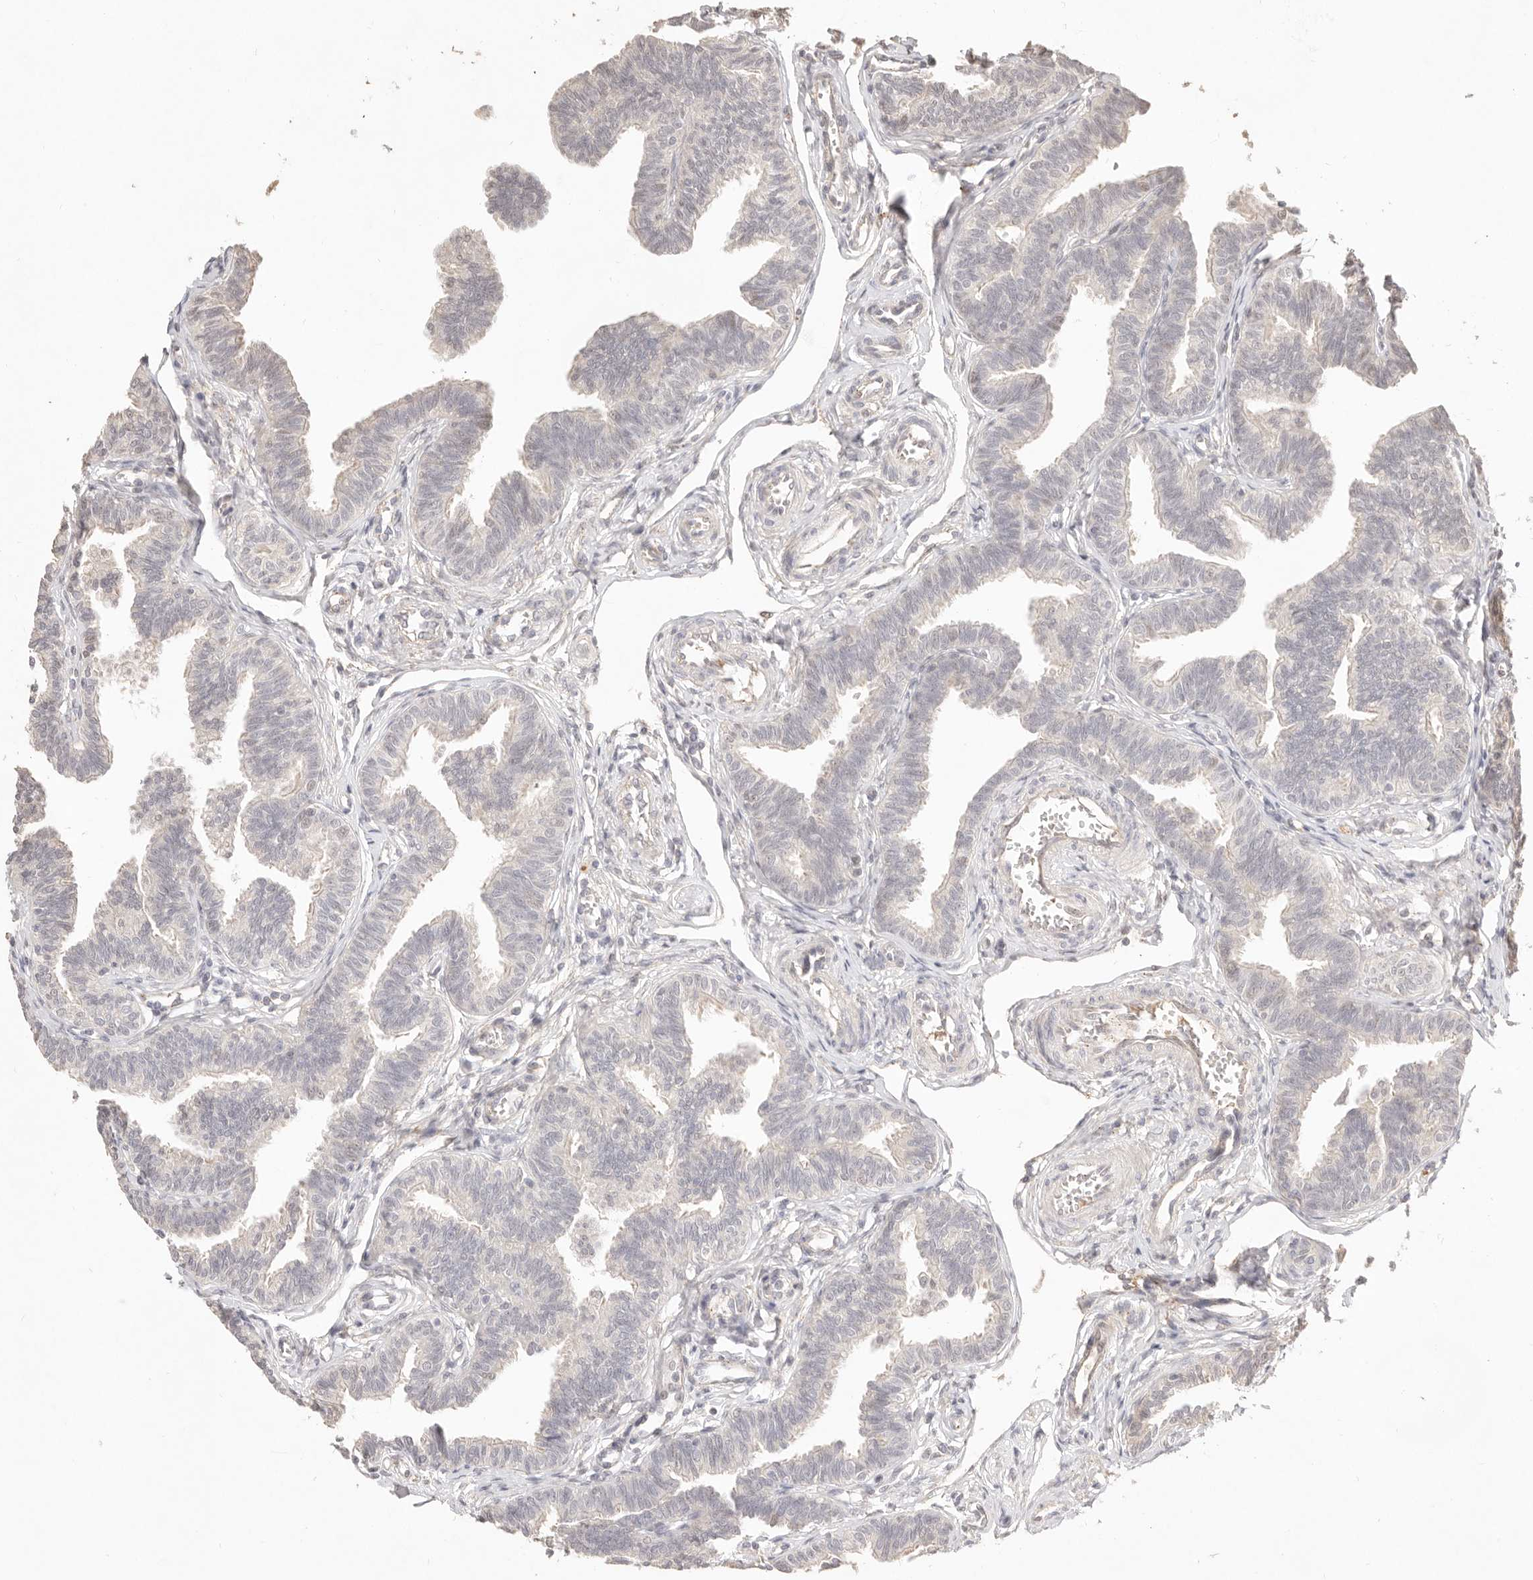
{"staining": {"intensity": "negative", "quantity": "none", "location": "none"}, "tissue": "fallopian tube", "cell_type": "Glandular cells", "image_type": "normal", "snomed": [{"axis": "morphology", "description": "Normal tissue, NOS"}, {"axis": "topography", "description": "Fallopian tube"}, {"axis": "topography", "description": "Ovary"}], "caption": "Photomicrograph shows no significant protein positivity in glandular cells of normal fallopian tube.", "gene": "MEP1A", "patient": {"sex": "female", "age": 23}}